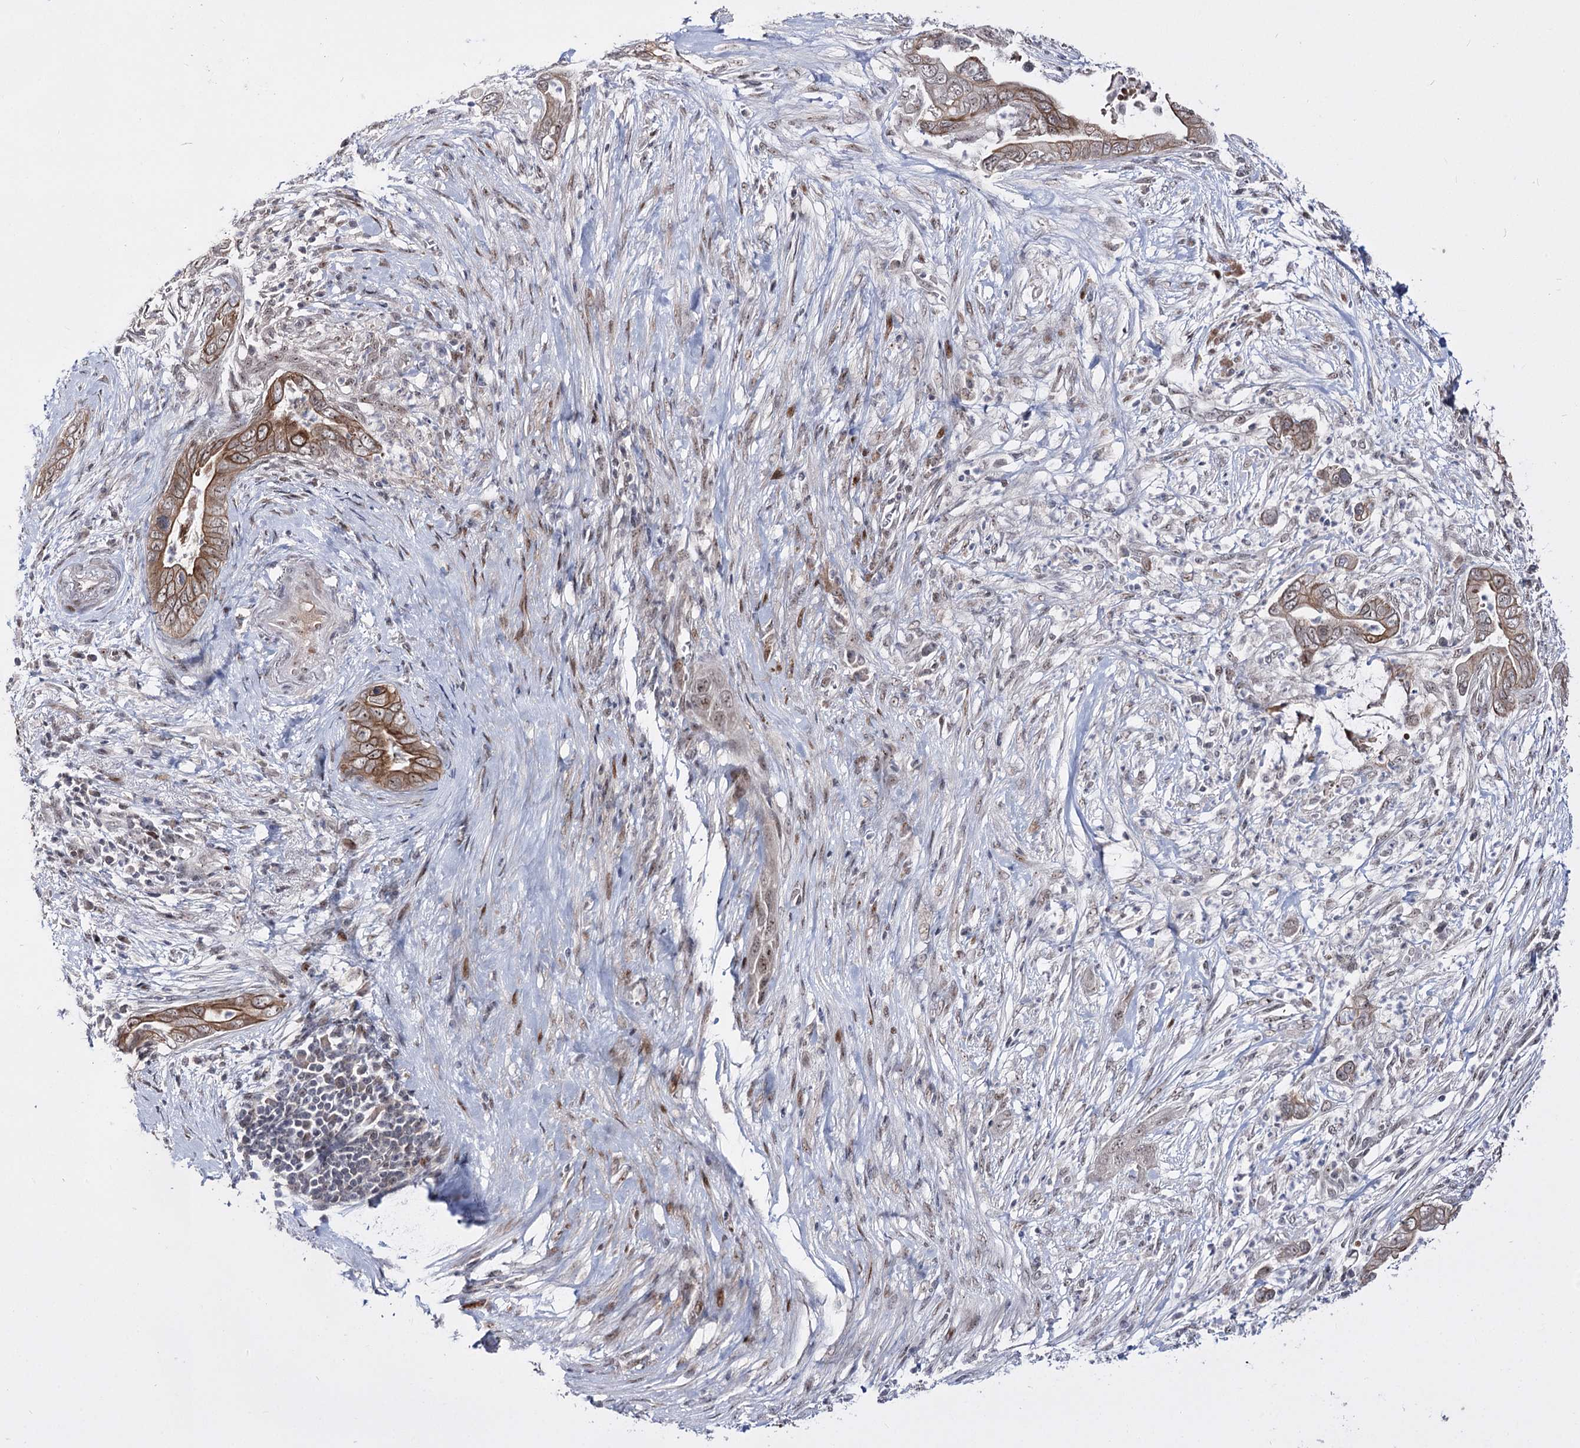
{"staining": {"intensity": "moderate", "quantity": ">75%", "location": "cytoplasmic/membranous"}, "tissue": "pancreatic cancer", "cell_type": "Tumor cells", "image_type": "cancer", "snomed": [{"axis": "morphology", "description": "Adenocarcinoma, NOS"}, {"axis": "topography", "description": "Pancreas"}], "caption": "Human pancreatic adenocarcinoma stained for a protein (brown) reveals moderate cytoplasmic/membranous positive positivity in approximately >75% of tumor cells.", "gene": "STOX1", "patient": {"sex": "male", "age": 75}}